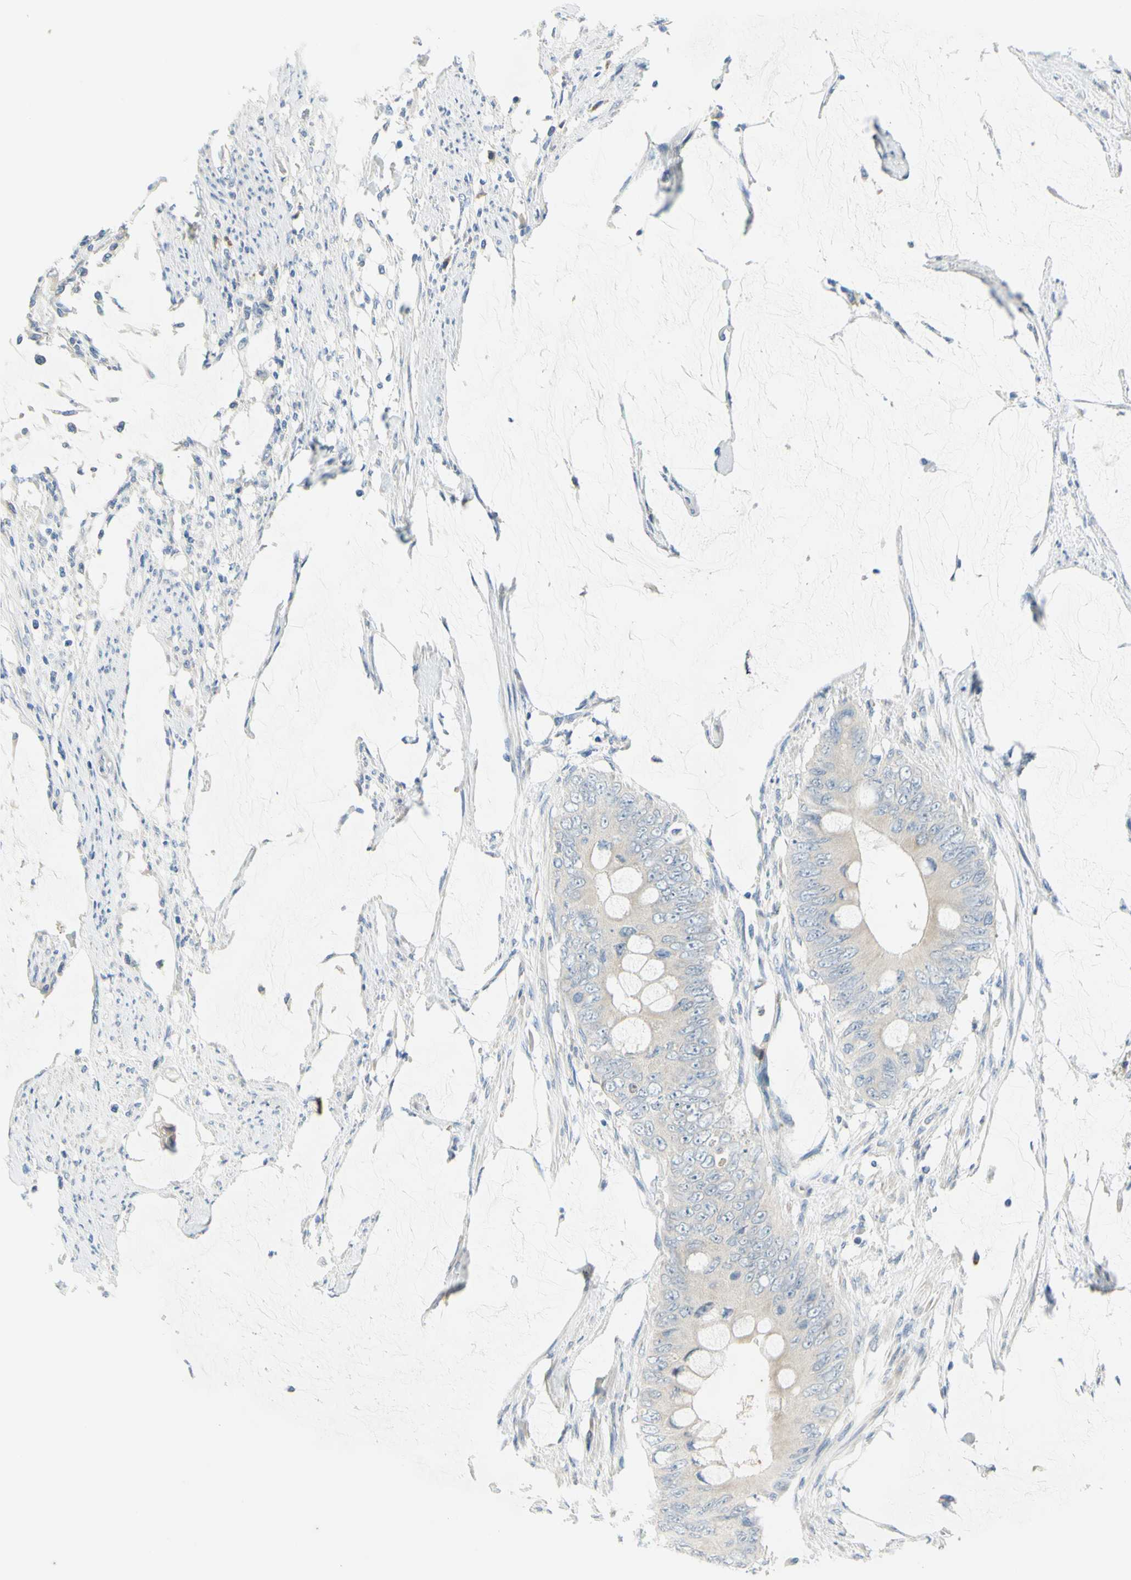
{"staining": {"intensity": "weak", "quantity": ">75%", "location": "cytoplasmic/membranous"}, "tissue": "colorectal cancer", "cell_type": "Tumor cells", "image_type": "cancer", "snomed": [{"axis": "morphology", "description": "Adenocarcinoma, NOS"}, {"axis": "topography", "description": "Rectum"}], "caption": "Colorectal adenocarcinoma stained for a protein exhibits weak cytoplasmic/membranous positivity in tumor cells.", "gene": "CCNB2", "patient": {"sex": "female", "age": 77}}